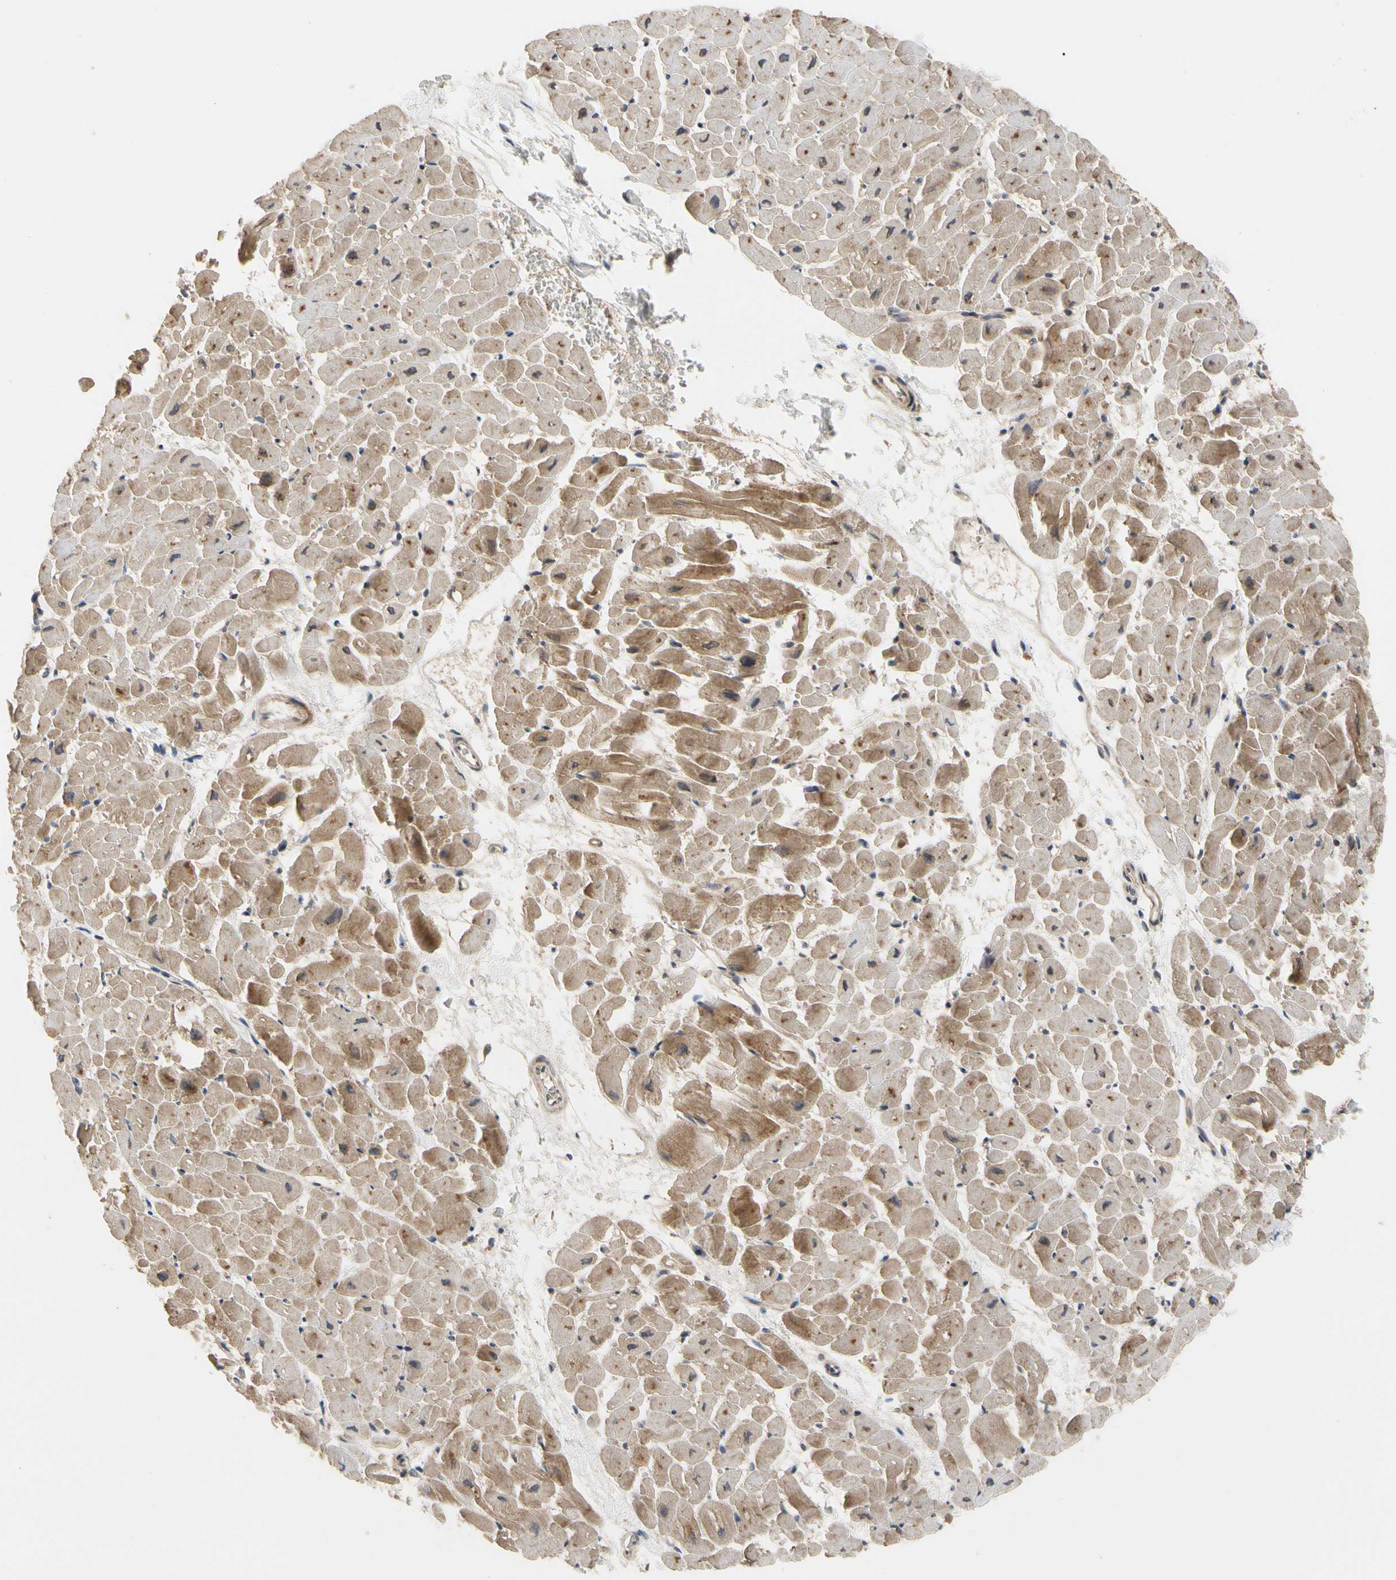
{"staining": {"intensity": "moderate", "quantity": ">75%", "location": "cytoplasmic/membranous"}, "tissue": "heart muscle", "cell_type": "Cardiomyocytes", "image_type": "normal", "snomed": [{"axis": "morphology", "description": "Normal tissue, NOS"}, {"axis": "topography", "description": "Heart"}], "caption": "Heart muscle stained with a brown dye reveals moderate cytoplasmic/membranous positive staining in about >75% of cardiomyocytes.", "gene": "CYTIP", "patient": {"sex": "male", "age": 45}}